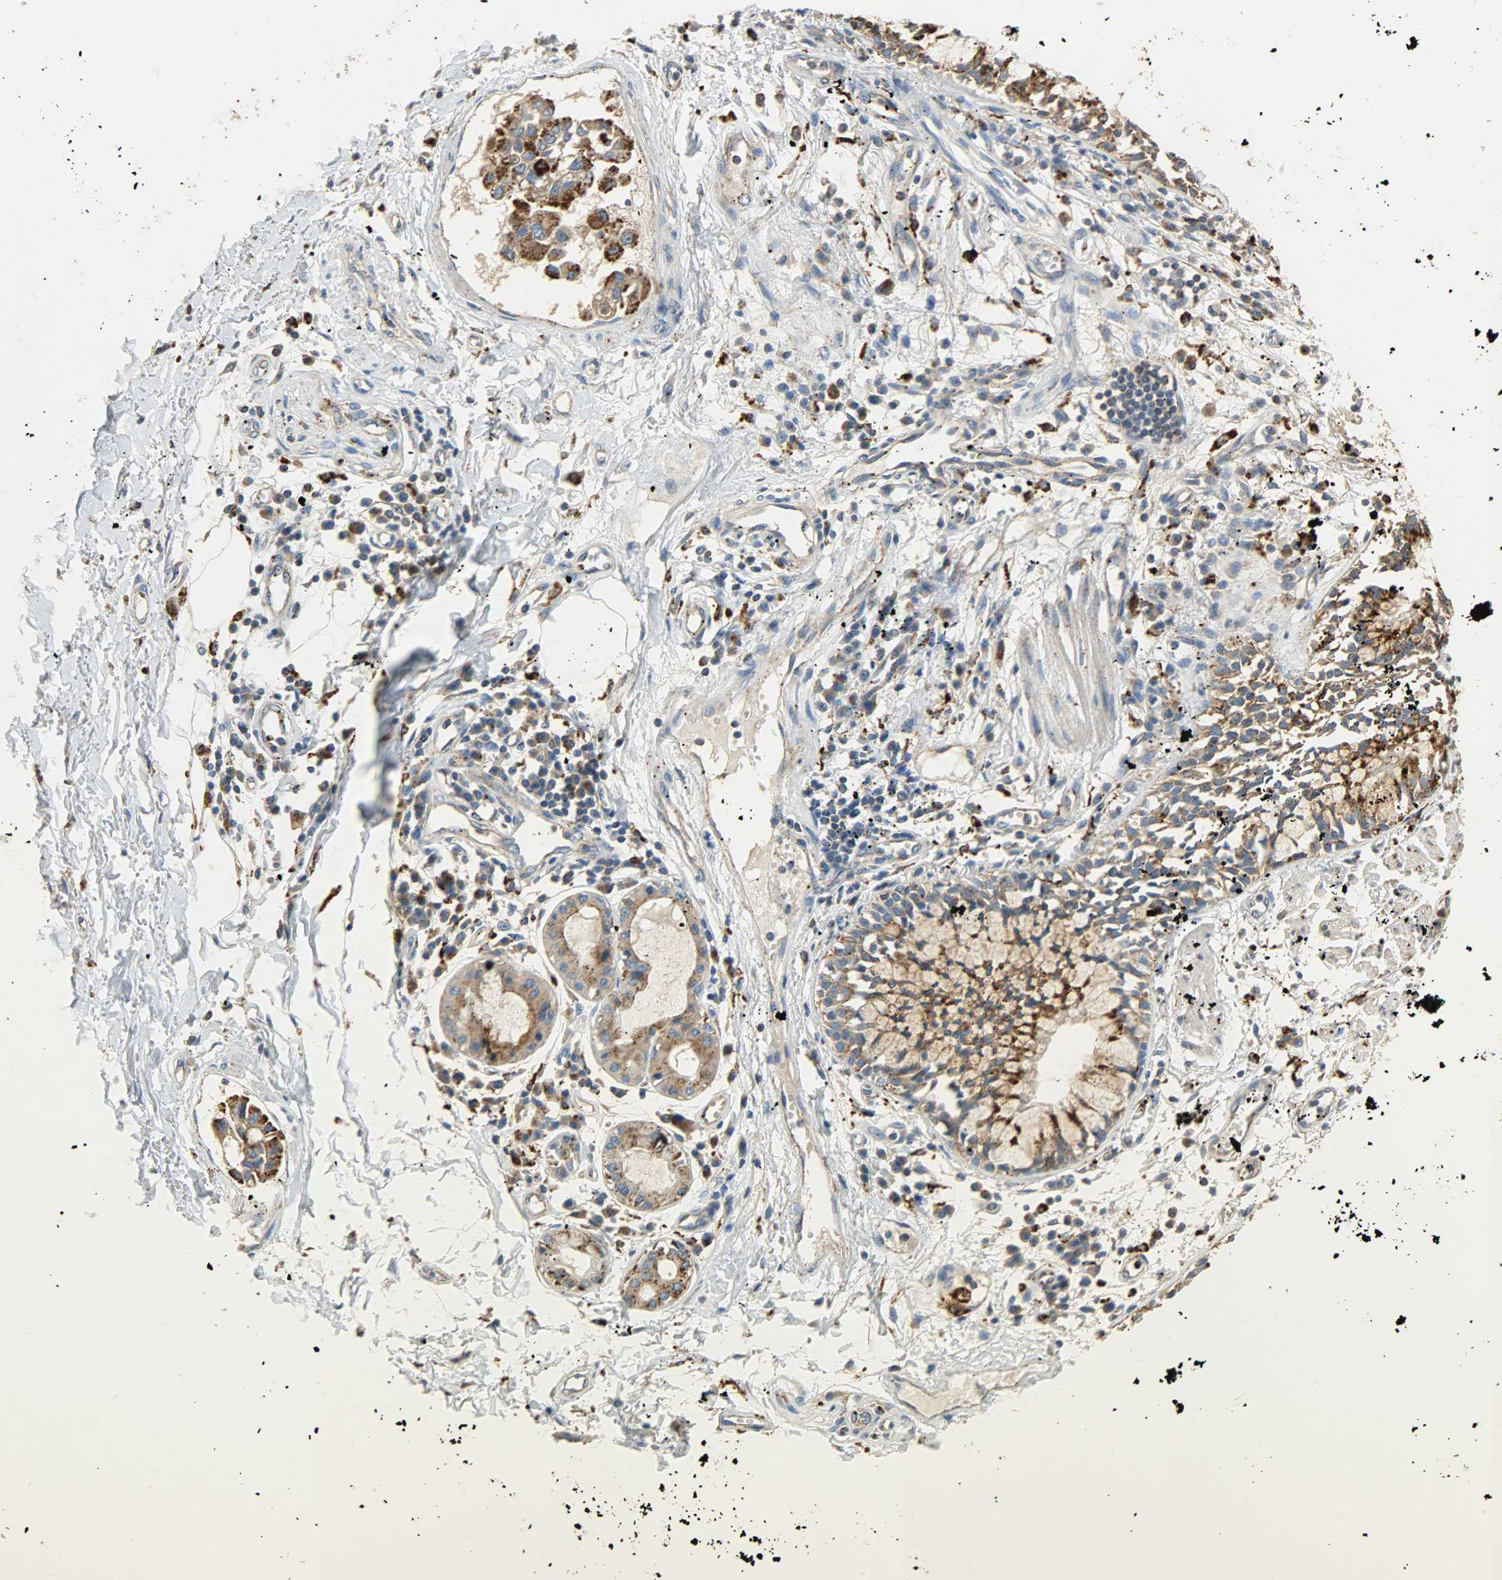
{"staining": {"intensity": "negative", "quantity": "none", "location": "none"}, "tissue": "adipose tissue", "cell_type": "Adipocytes", "image_type": "normal", "snomed": [{"axis": "morphology", "description": "Normal tissue, NOS"}, {"axis": "morphology", "description": "Adenocarcinoma, NOS"}, {"axis": "topography", "description": "Cartilage tissue"}, {"axis": "topography", "description": "Bronchus"}, {"axis": "topography", "description": "Lung"}], "caption": "Histopathology image shows no protein expression in adipocytes of benign adipose tissue. (Brightfield microscopy of DAB immunohistochemistry (IHC) at high magnification).", "gene": "ASAH1", "patient": {"sex": "female", "age": 67}}